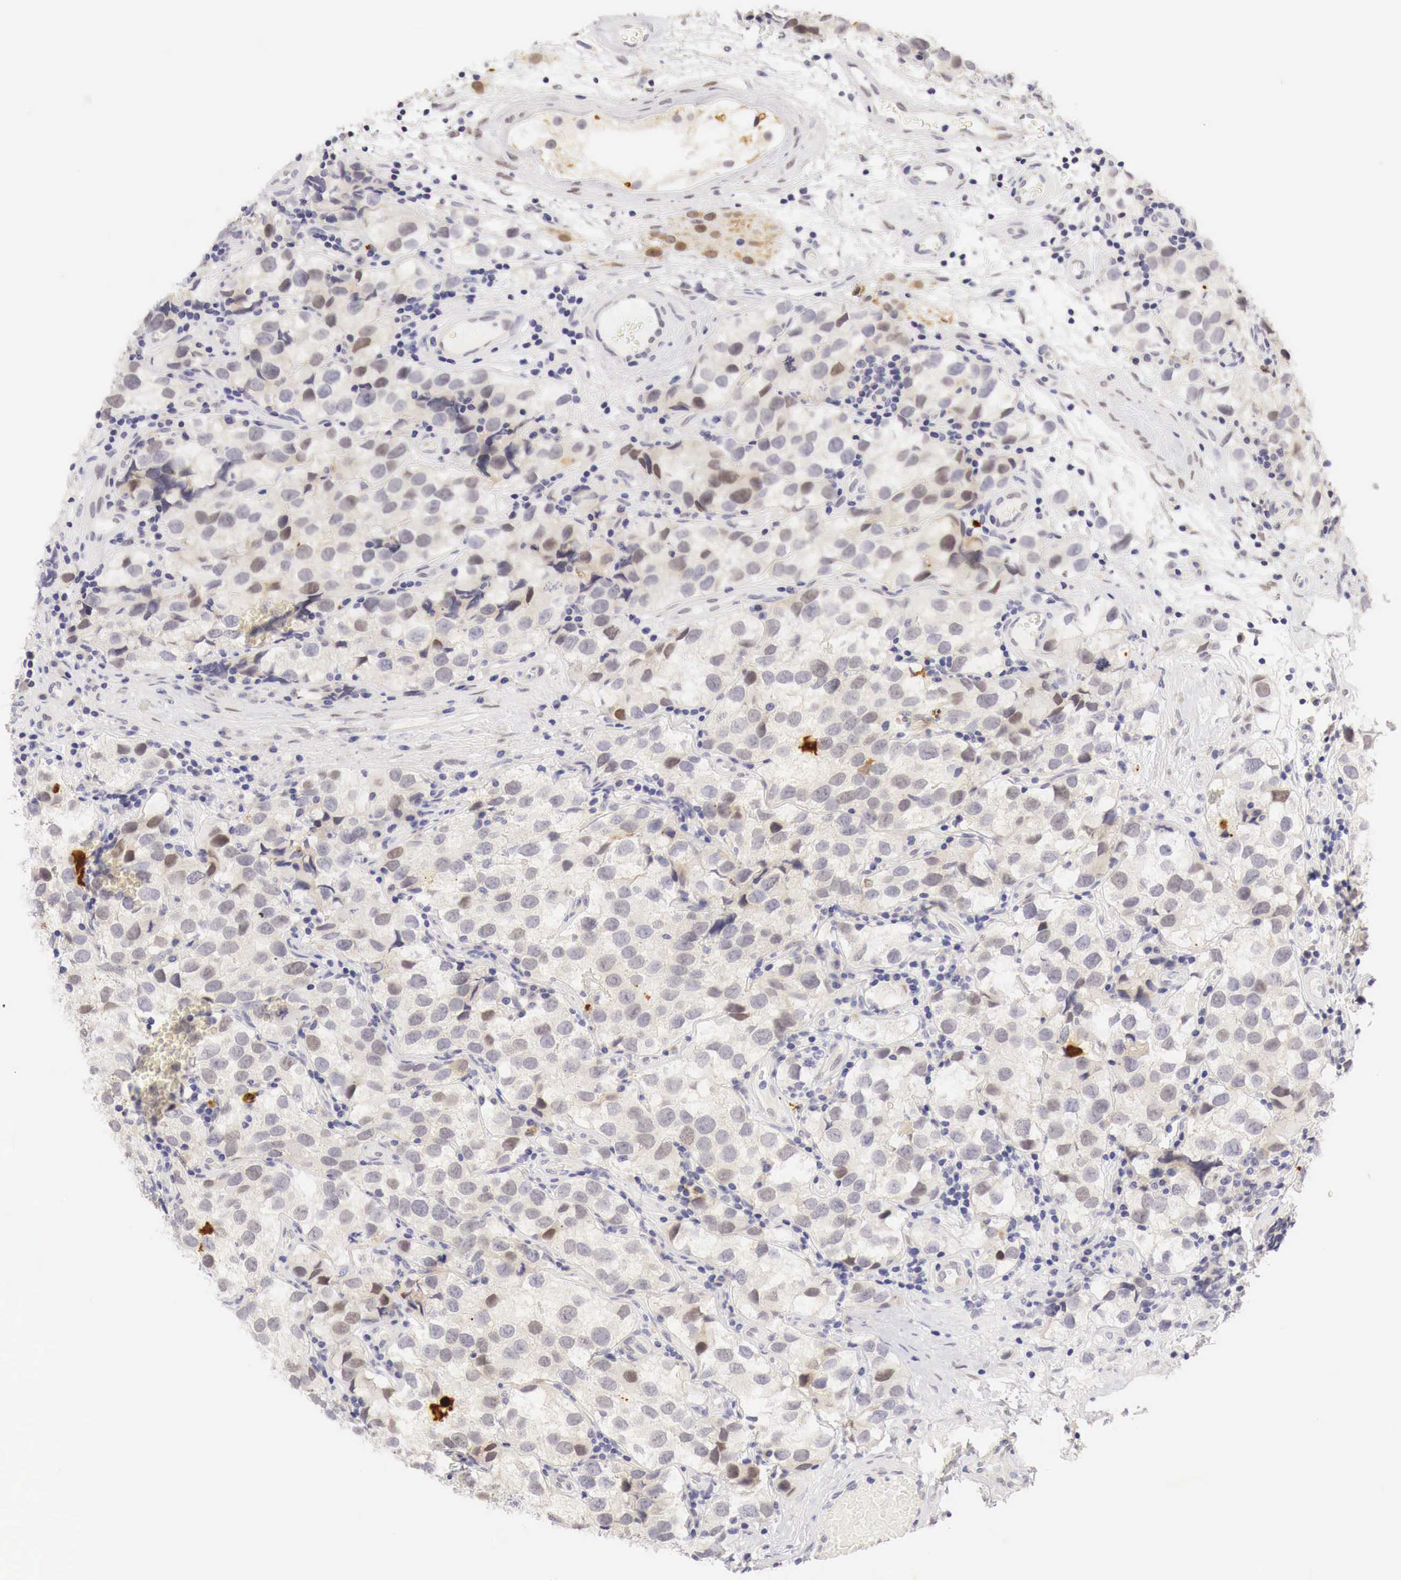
{"staining": {"intensity": "weak", "quantity": "<25%", "location": "nuclear"}, "tissue": "testis cancer", "cell_type": "Tumor cells", "image_type": "cancer", "snomed": [{"axis": "morphology", "description": "Seminoma, NOS"}, {"axis": "topography", "description": "Testis"}], "caption": "There is no significant positivity in tumor cells of seminoma (testis). (Stains: DAB (3,3'-diaminobenzidine) immunohistochemistry with hematoxylin counter stain, Microscopy: brightfield microscopy at high magnification).", "gene": "CASP3", "patient": {"sex": "male", "age": 39}}